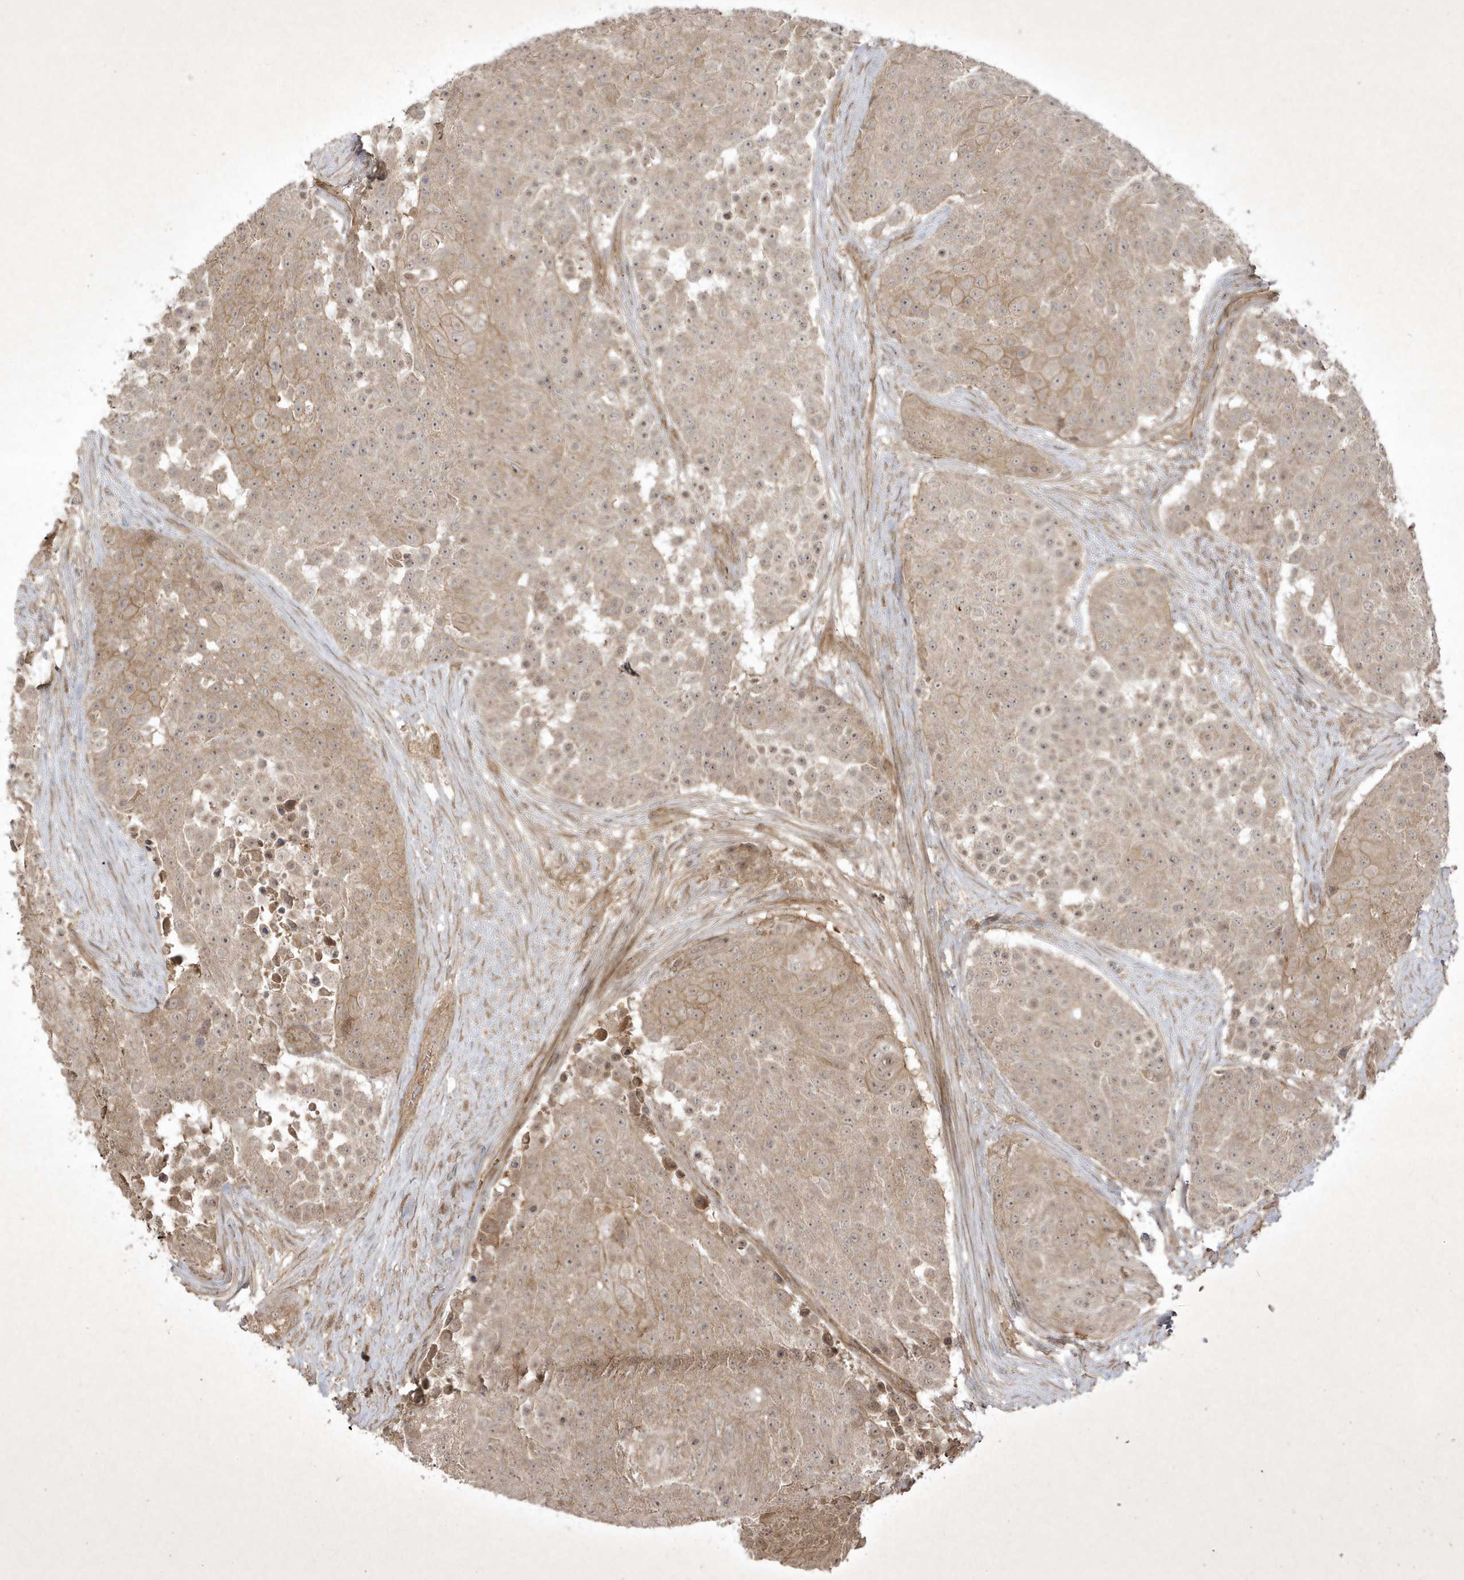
{"staining": {"intensity": "weak", "quantity": ">75%", "location": "cytoplasmic/membranous,nuclear"}, "tissue": "urothelial cancer", "cell_type": "Tumor cells", "image_type": "cancer", "snomed": [{"axis": "morphology", "description": "Urothelial carcinoma, High grade"}, {"axis": "topography", "description": "Urinary bladder"}], "caption": "Human urothelial cancer stained with a protein marker reveals weak staining in tumor cells.", "gene": "FAM83C", "patient": {"sex": "female", "age": 63}}